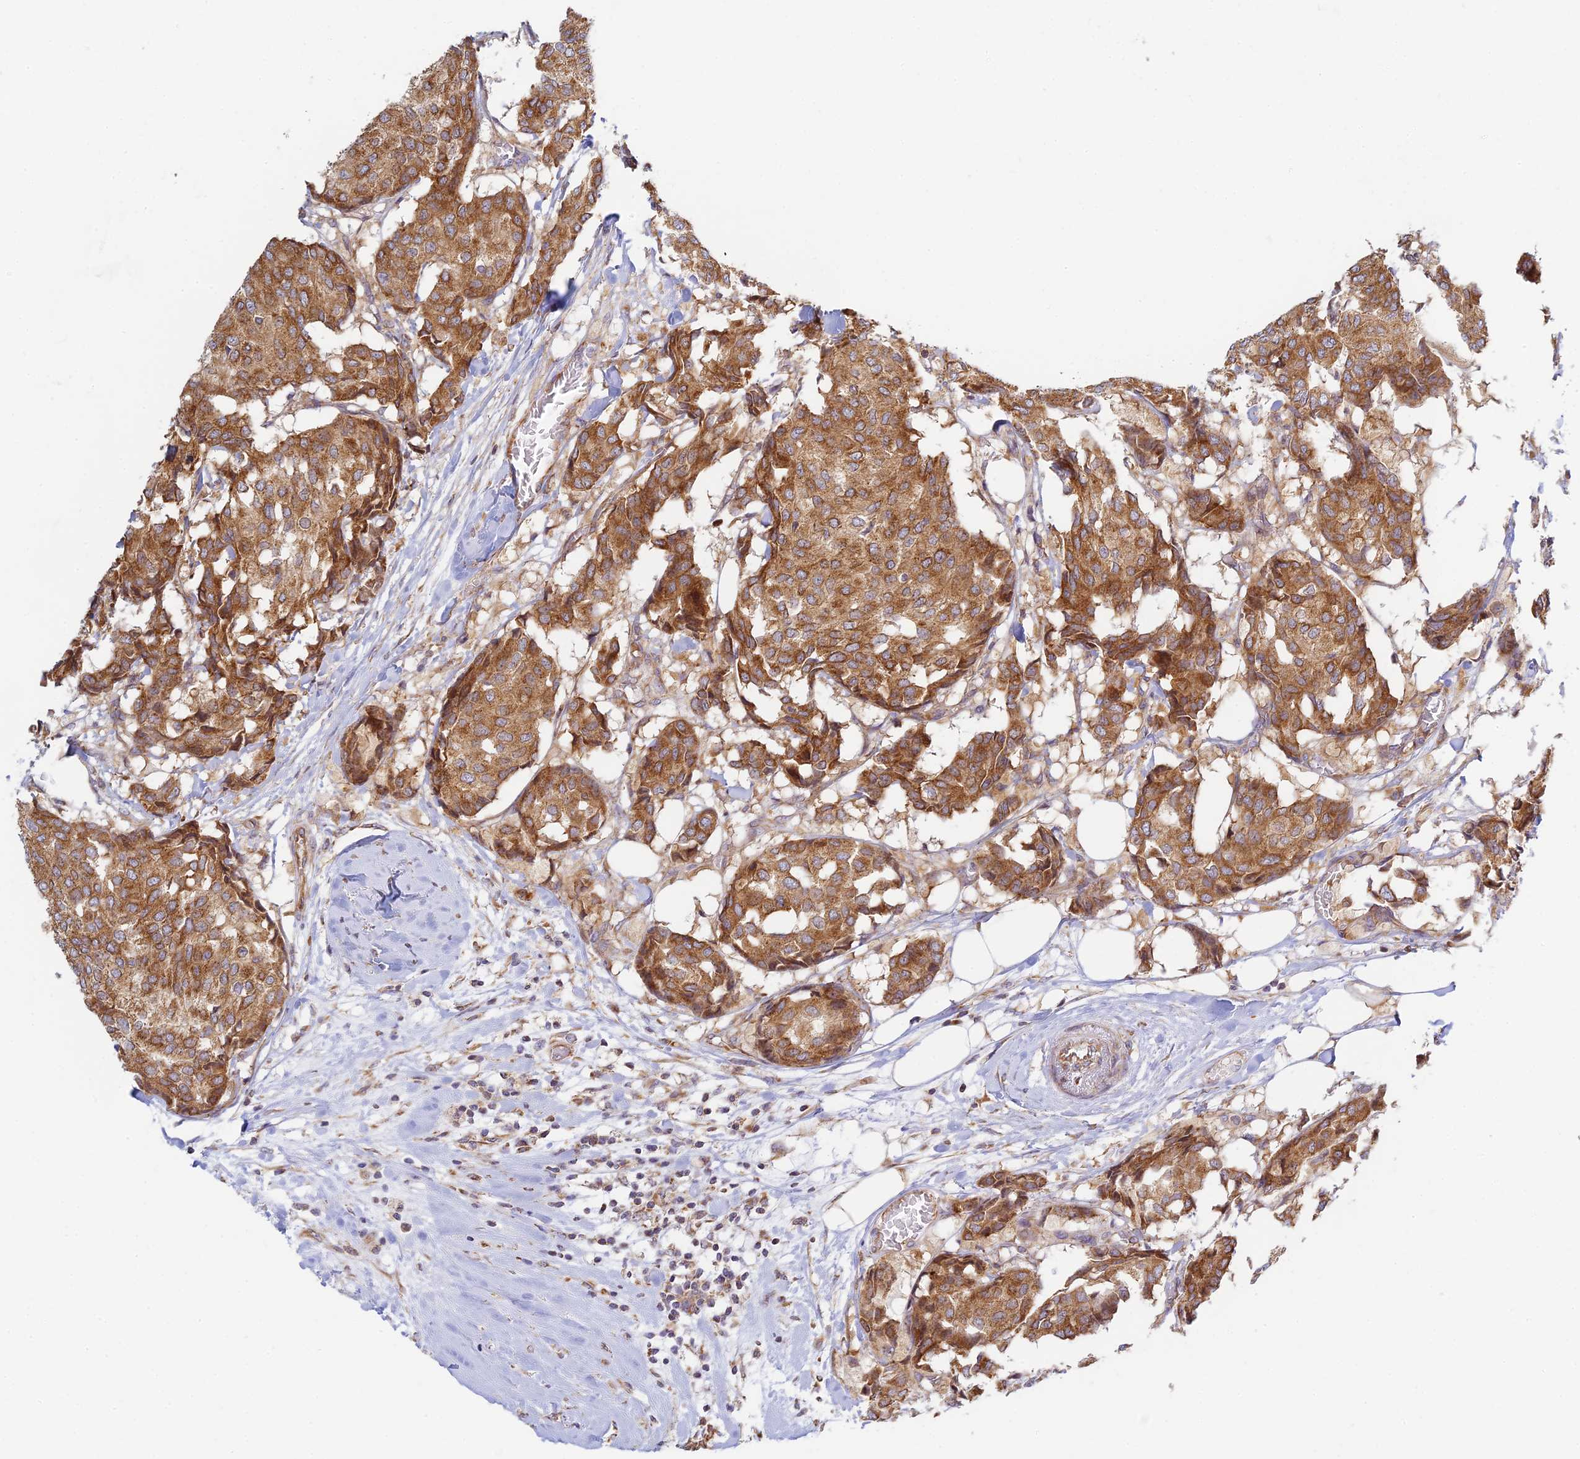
{"staining": {"intensity": "moderate", "quantity": ">75%", "location": "cytoplasmic/membranous"}, "tissue": "breast cancer", "cell_type": "Tumor cells", "image_type": "cancer", "snomed": [{"axis": "morphology", "description": "Duct carcinoma"}, {"axis": "topography", "description": "Breast"}], "caption": "The photomicrograph demonstrates immunohistochemical staining of infiltrating ductal carcinoma (breast). There is moderate cytoplasmic/membranous expression is present in about >75% of tumor cells.", "gene": "HOOK2", "patient": {"sex": "female", "age": 75}}